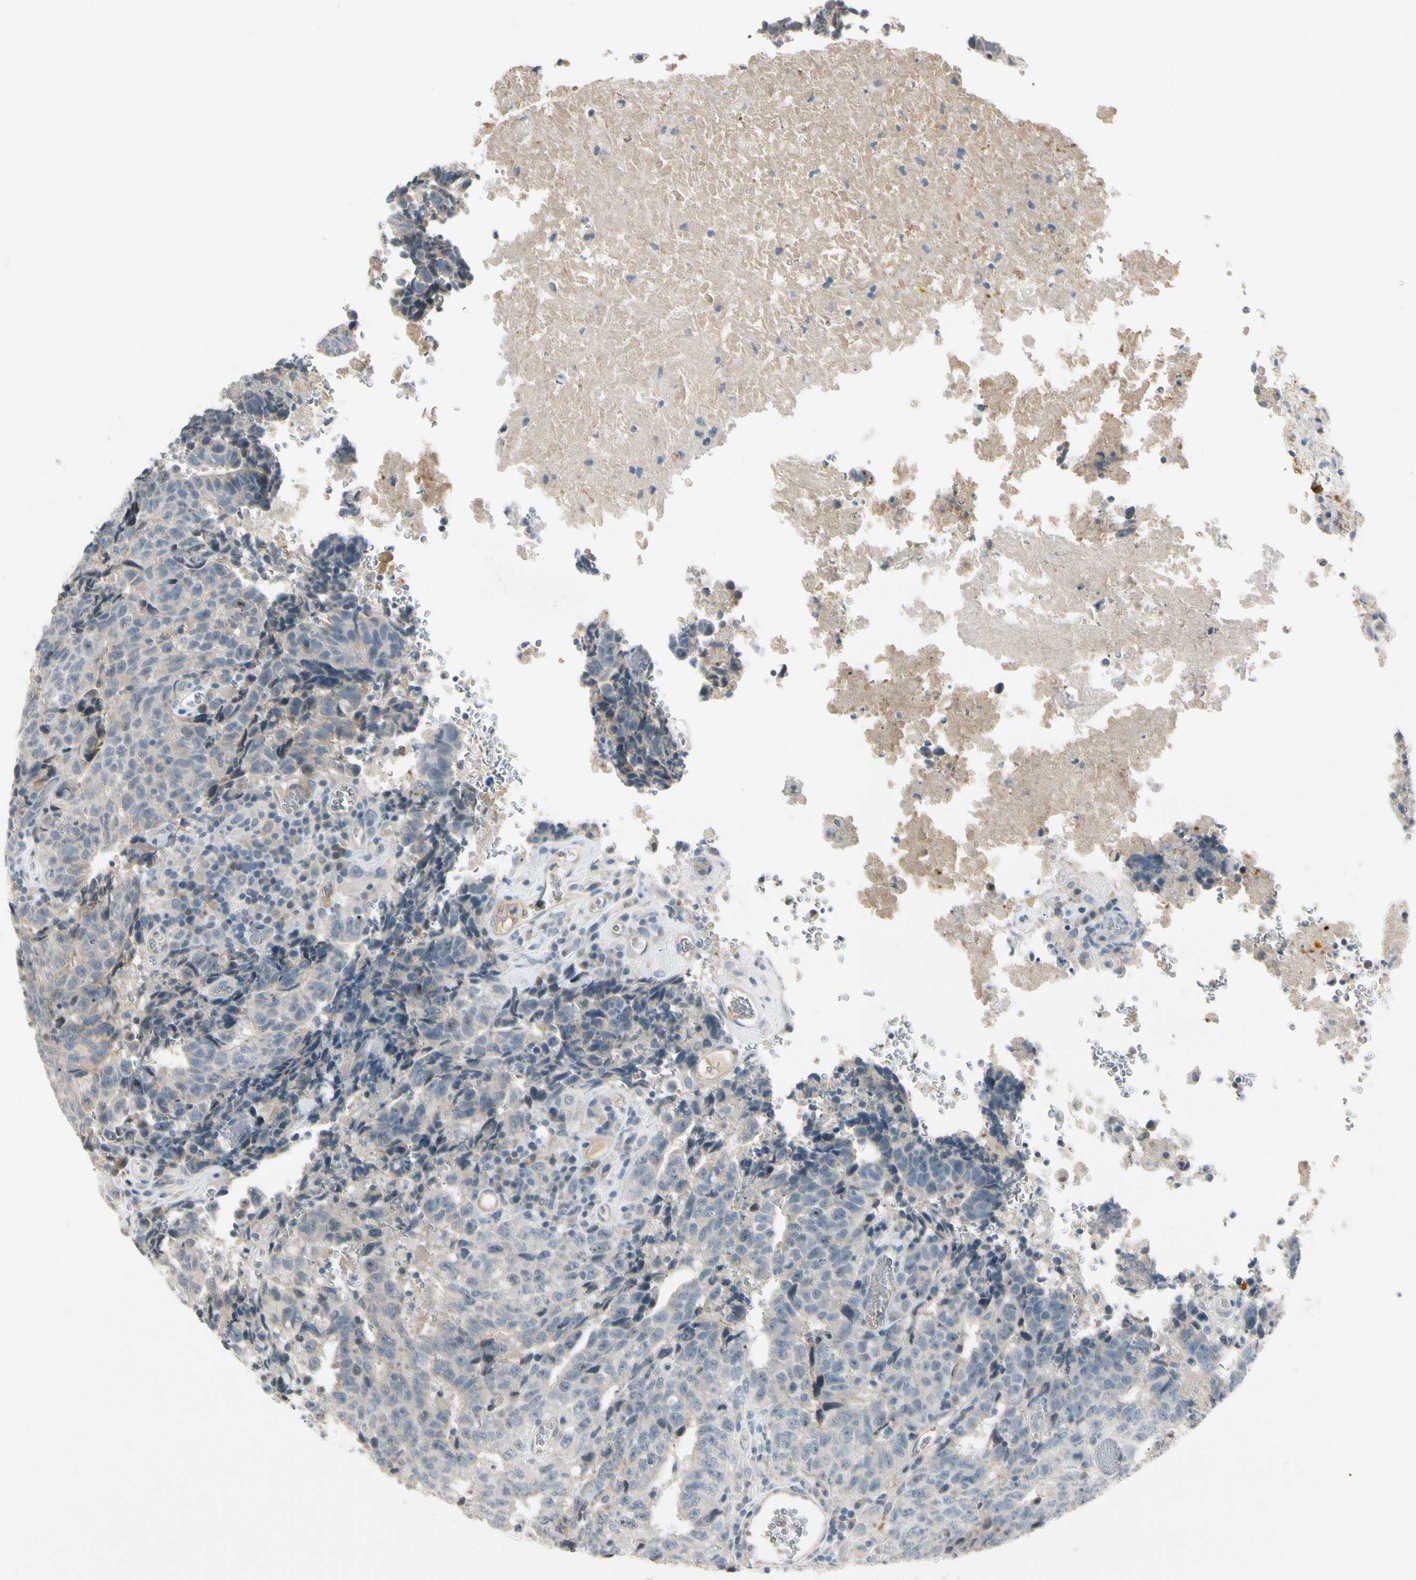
{"staining": {"intensity": "weak", "quantity": "<25%", "location": "cytoplasmic/membranous"}, "tissue": "testis cancer", "cell_type": "Tumor cells", "image_type": "cancer", "snomed": [{"axis": "morphology", "description": "Necrosis, NOS"}, {"axis": "morphology", "description": "Carcinoma, Embryonal, NOS"}, {"axis": "topography", "description": "Testis"}], "caption": "Tumor cells are negative for protein expression in human embryonal carcinoma (testis).", "gene": "ICAM5", "patient": {"sex": "male", "age": 19}}